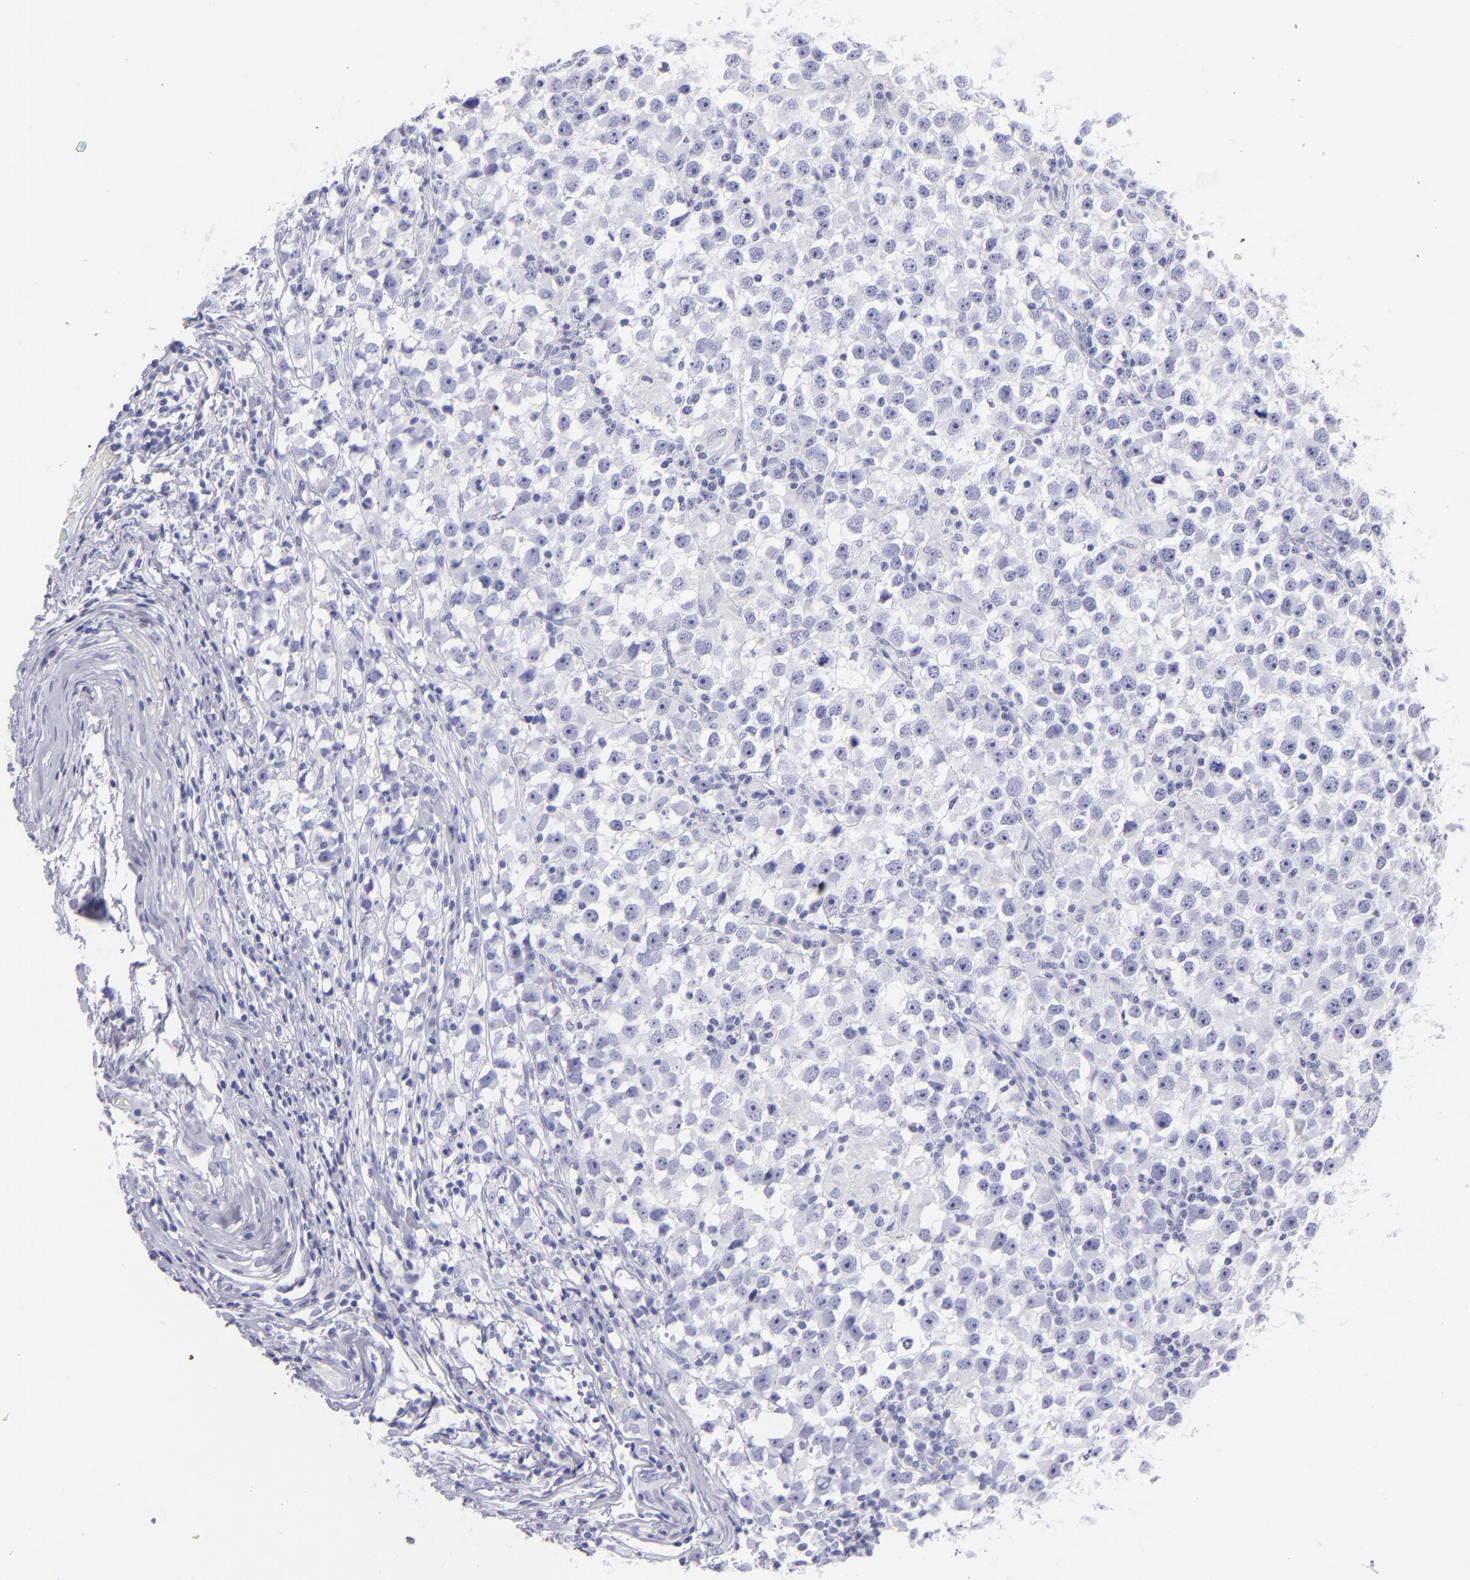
{"staining": {"intensity": "negative", "quantity": "none", "location": "none"}, "tissue": "testis cancer", "cell_type": "Tumor cells", "image_type": "cancer", "snomed": [{"axis": "morphology", "description": "Seminoma, NOS"}, {"axis": "topography", "description": "Testis"}], "caption": "Tumor cells are negative for protein expression in human testis cancer. Brightfield microscopy of immunohistochemistry stained with DAB (brown) and hematoxylin (blue), captured at high magnification.", "gene": "SLC1A2", "patient": {"sex": "male", "age": 33}}